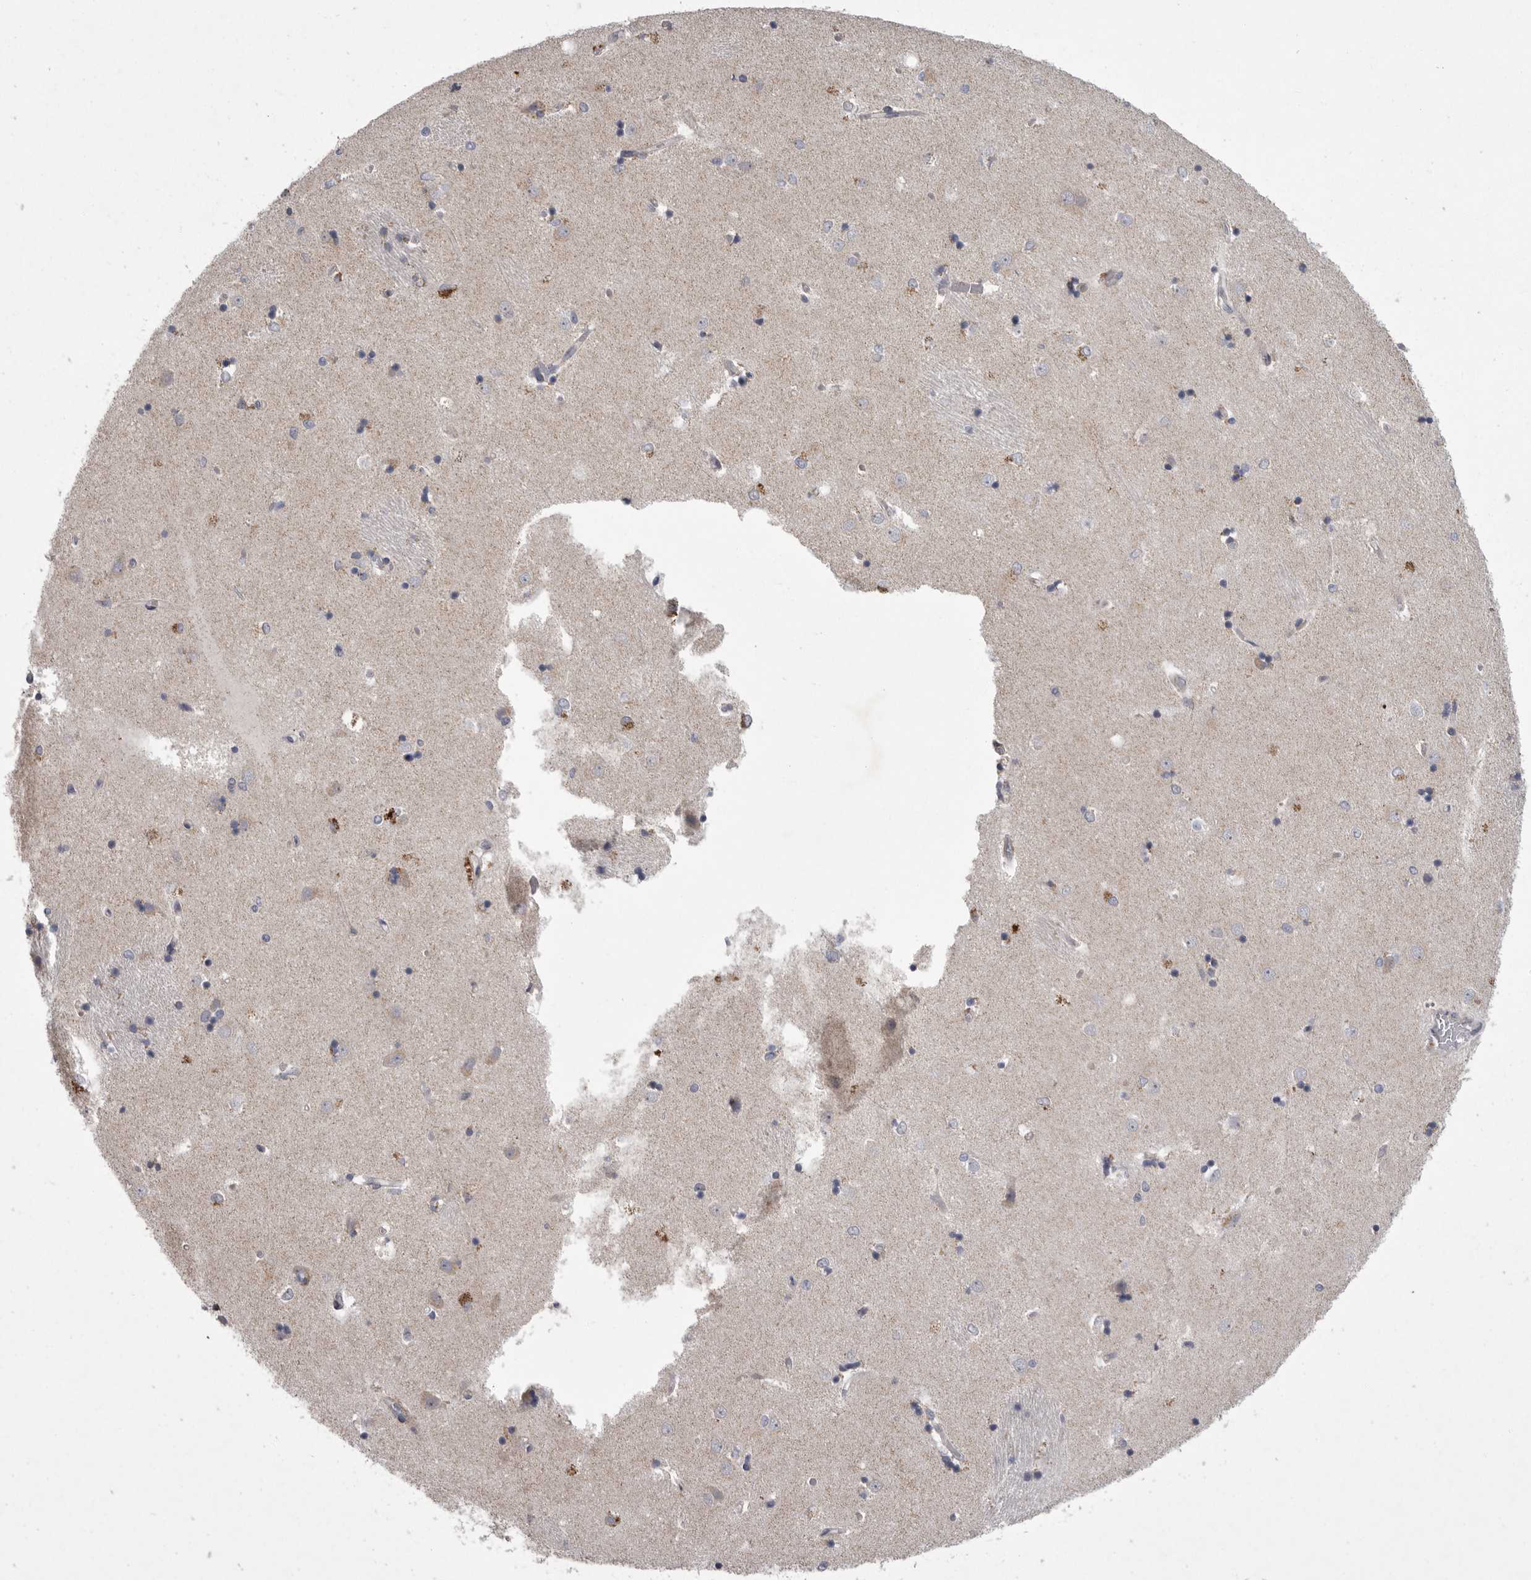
{"staining": {"intensity": "moderate", "quantity": "<25%", "location": "cytoplasmic/membranous"}, "tissue": "caudate", "cell_type": "Glial cells", "image_type": "normal", "snomed": [{"axis": "morphology", "description": "Normal tissue, NOS"}, {"axis": "topography", "description": "Lateral ventricle wall"}], "caption": "The photomicrograph displays staining of normal caudate, revealing moderate cytoplasmic/membranous protein positivity (brown color) within glial cells. The staining was performed using DAB to visualize the protein expression in brown, while the nuclei were stained in blue with hematoxylin (Magnification: 20x).", "gene": "CRP", "patient": {"sex": "male", "age": 45}}